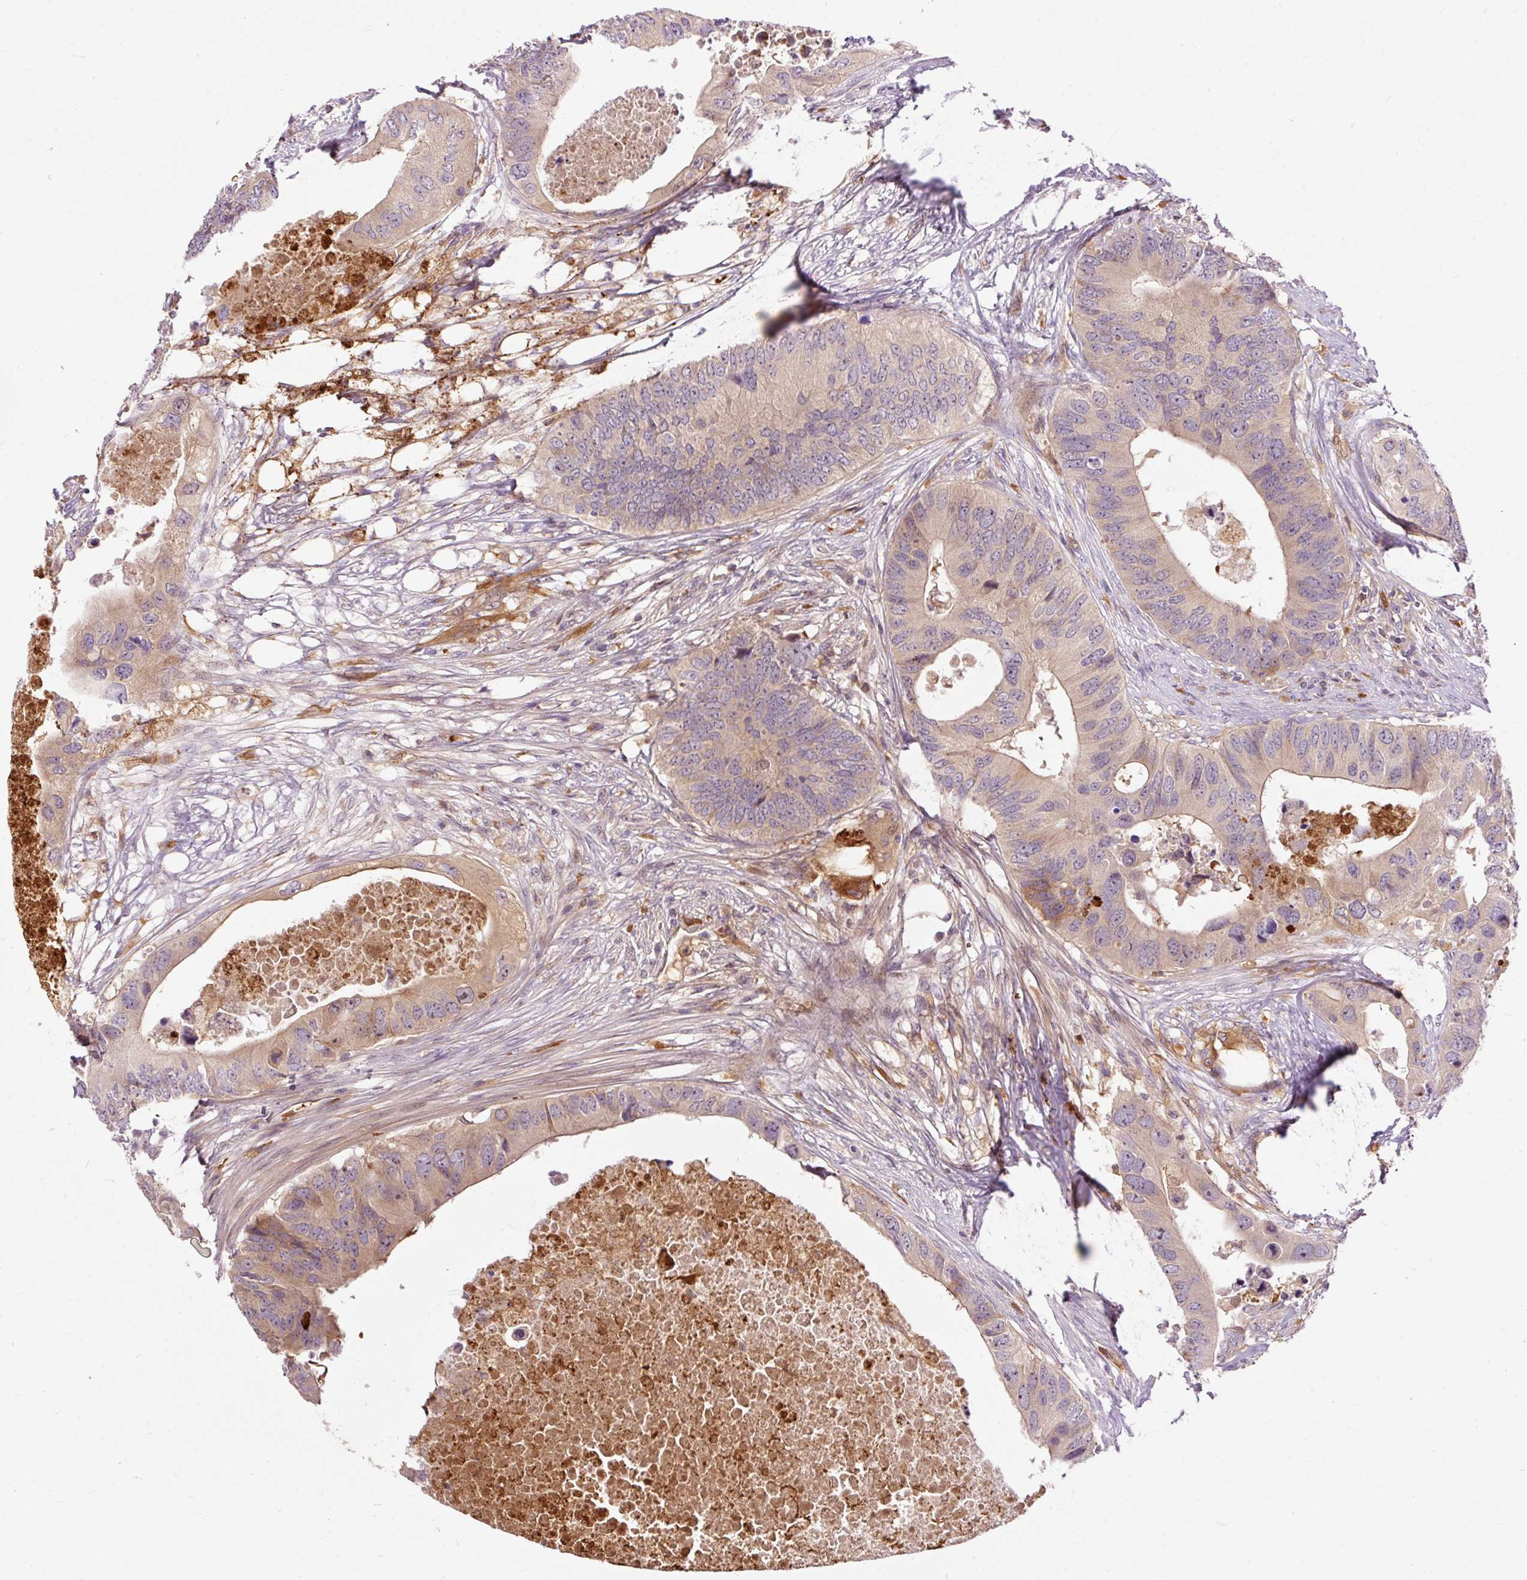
{"staining": {"intensity": "weak", "quantity": ">75%", "location": "cytoplasmic/membranous"}, "tissue": "colorectal cancer", "cell_type": "Tumor cells", "image_type": "cancer", "snomed": [{"axis": "morphology", "description": "Adenocarcinoma, NOS"}, {"axis": "topography", "description": "Colon"}], "caption": "Tumor cells reveal weak cytoplasmic/membranous staining in approximately >75% of cells in adenocarcinoma (colorectal).", "gene": "CEBPZ", "patient": {"sex": "male", "age": 71}}